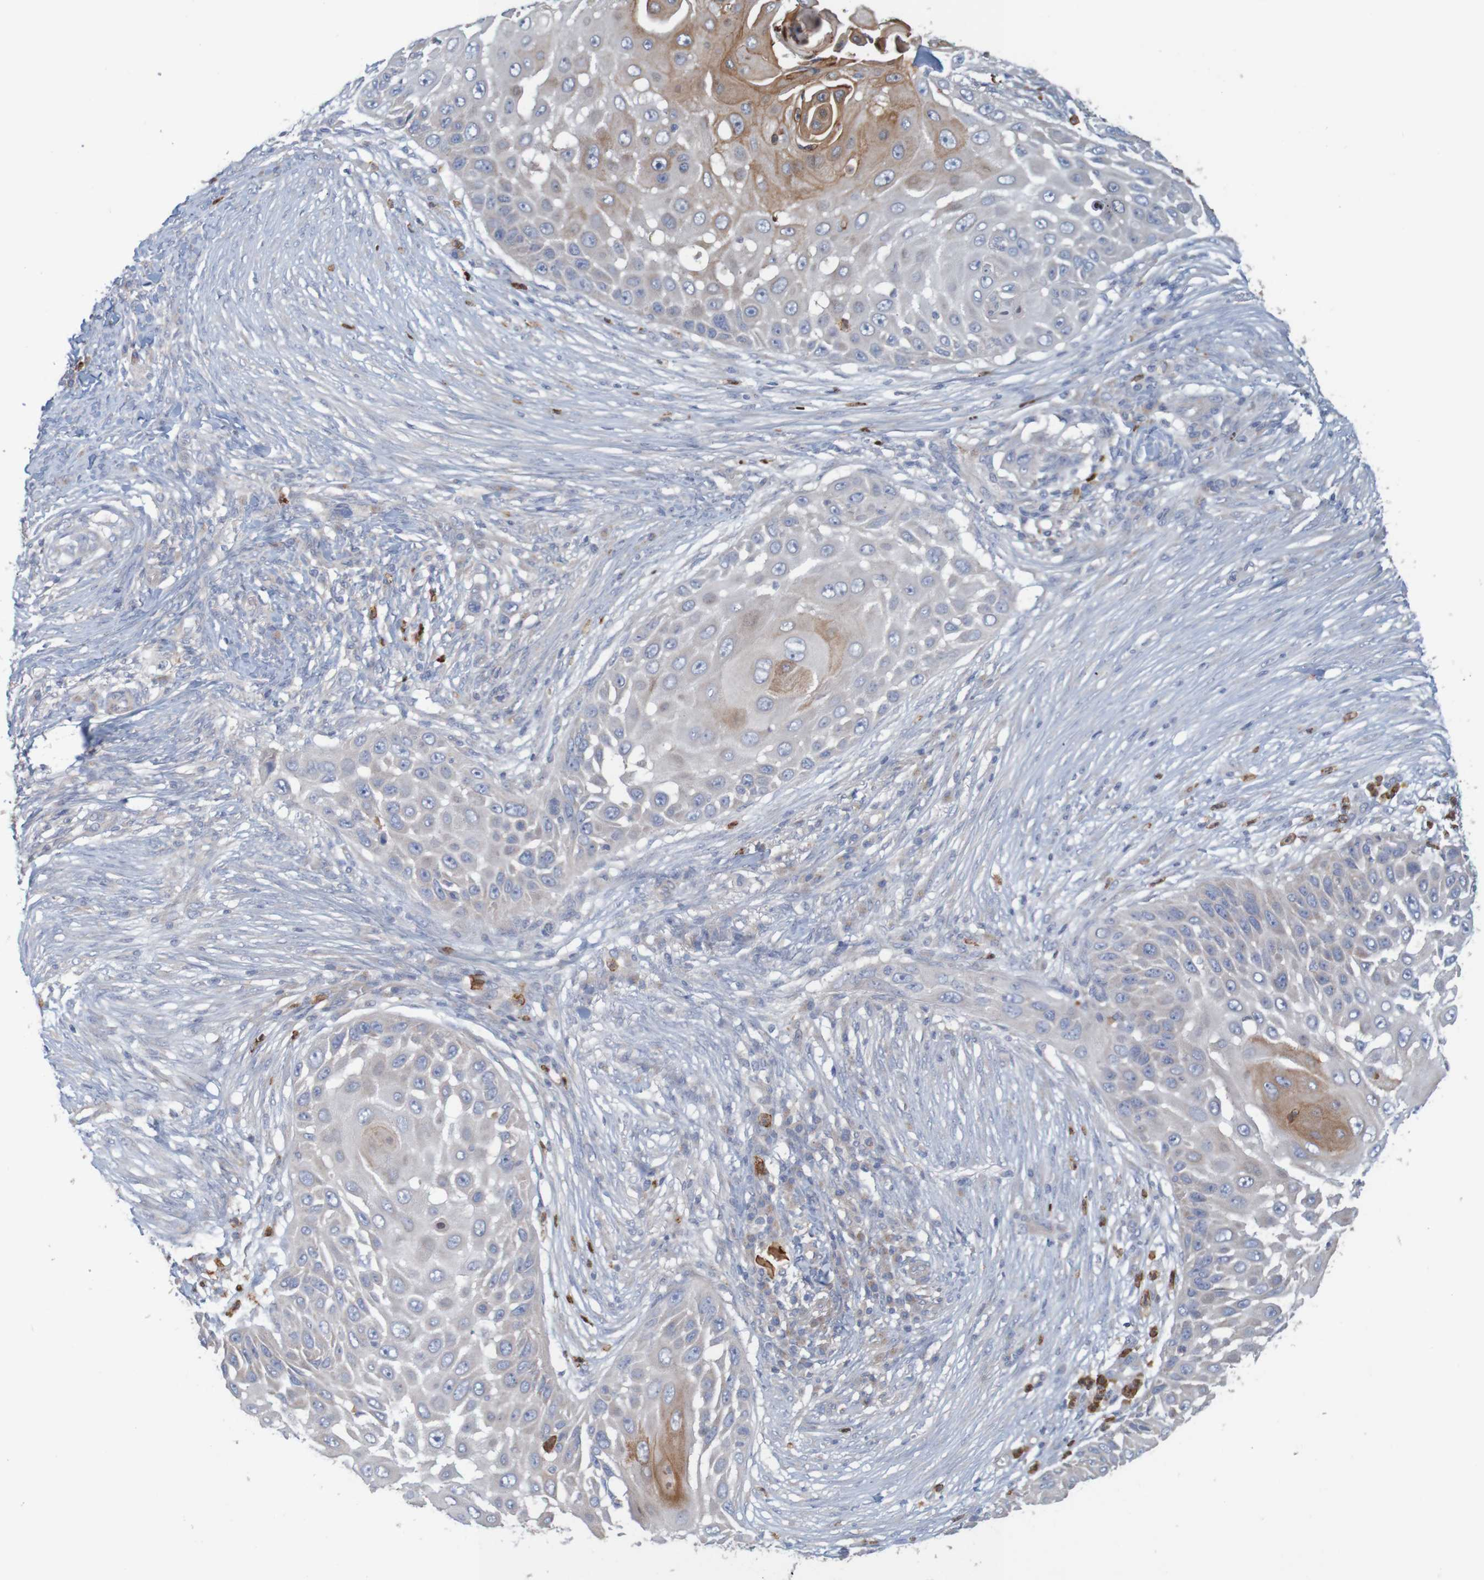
{"staining": {"intensity": "moderate", "quantity": "<25%", "location": "cytoplasmic/membranous"}, "tissue": "skin cancer", "cell_type": "Tumor cells", "image_type": "cancer", "snomed": [{"axis": "morphology", "description": "Squamous cell carcinoma, NOS"}, {"axis": "topography", "description": "Skin"}], "caption": "Tumor cells exhibit low levels of moderate cytoplasmic/membranous positivity in approximately <25% of cells in human squamous cell carcinoma (skin).", "gene": "KRT23", "patient": {"sex": "female", "age": 44}}